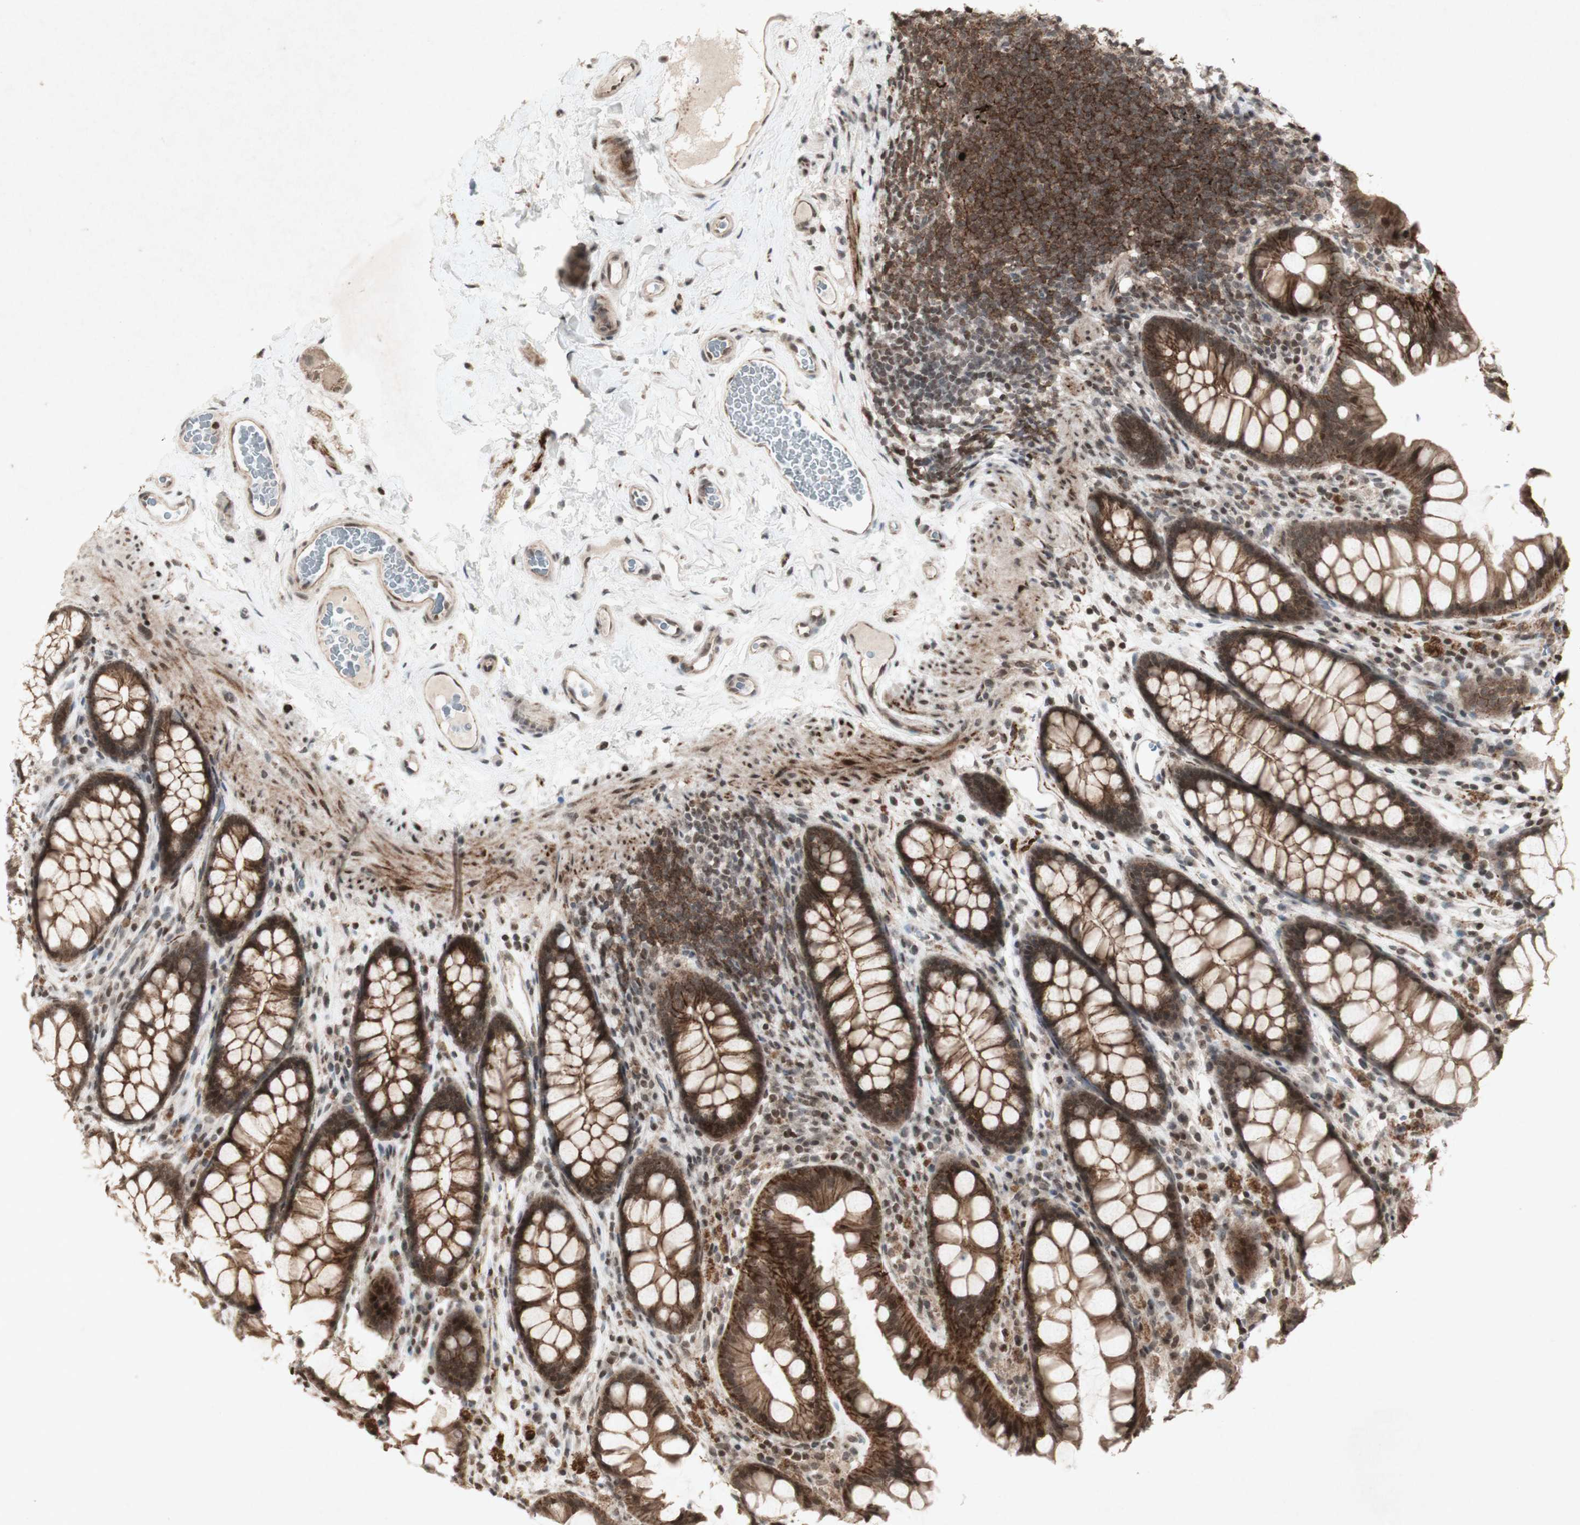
{"staining": {"intensity": "weak", "quantity": ">75%", "location": "cytoplasmic/membranous,nuclear"}, "tissue": "colon", "cell_type": "Endothelial cells", "image_type": "normal", "snomed": [{"axis": "morphology", "description": "Normal tissue, NOS"}, {"axis": "topography", "description": "Colon"}], "caption": "Endothelial cells display weak cytoplasmic/membranous,nuclear staining in about >75% of cells in unremarkable colon.", "gene": "PLXNA1", "patient": {"sex": "female", "age": 55}}